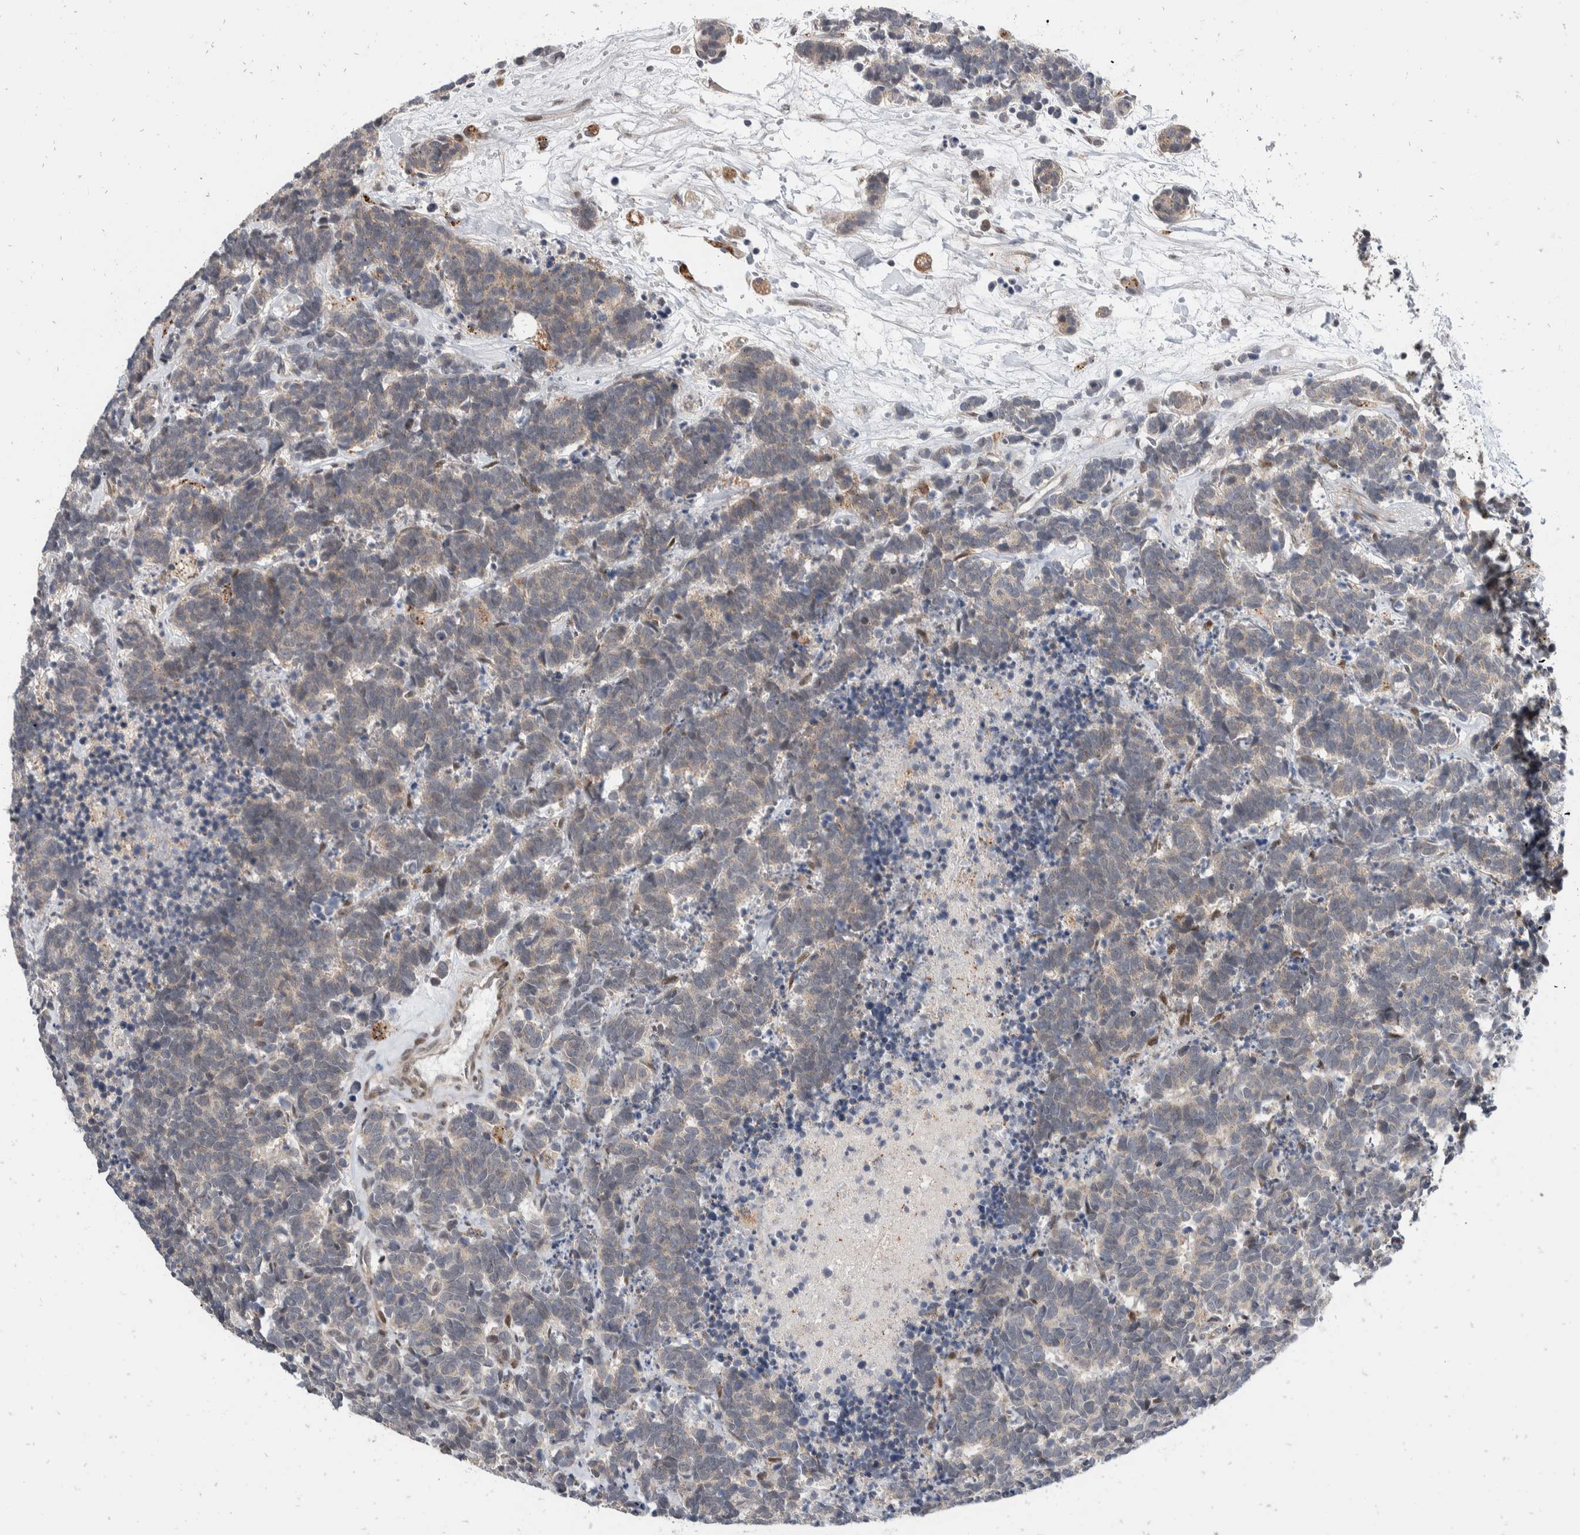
{"staining": {"intensity": "weak", "quantity": ">75%", "location": "cytoplasmic/membranous"}, "tissue": "carcinoid", "cell_type": "Tumor cells", "image_type": "cancer", "snomed": [{"axis": "morphology", "description": "Carcinoma, NOS"}, {"axis": "morphology", "description": "Carcinoid, malignant, NOS"}, {"axis": "topography", "description": "Urinary bladder"}], "caption": "Carcinoma was stained to show a protein in brown. There is low levels of weak cytoplasmic/membranous positivity in about >75% of tumor cells.", "gene": "ZNF703", "patient": {"sex": "male", "age": 57}}